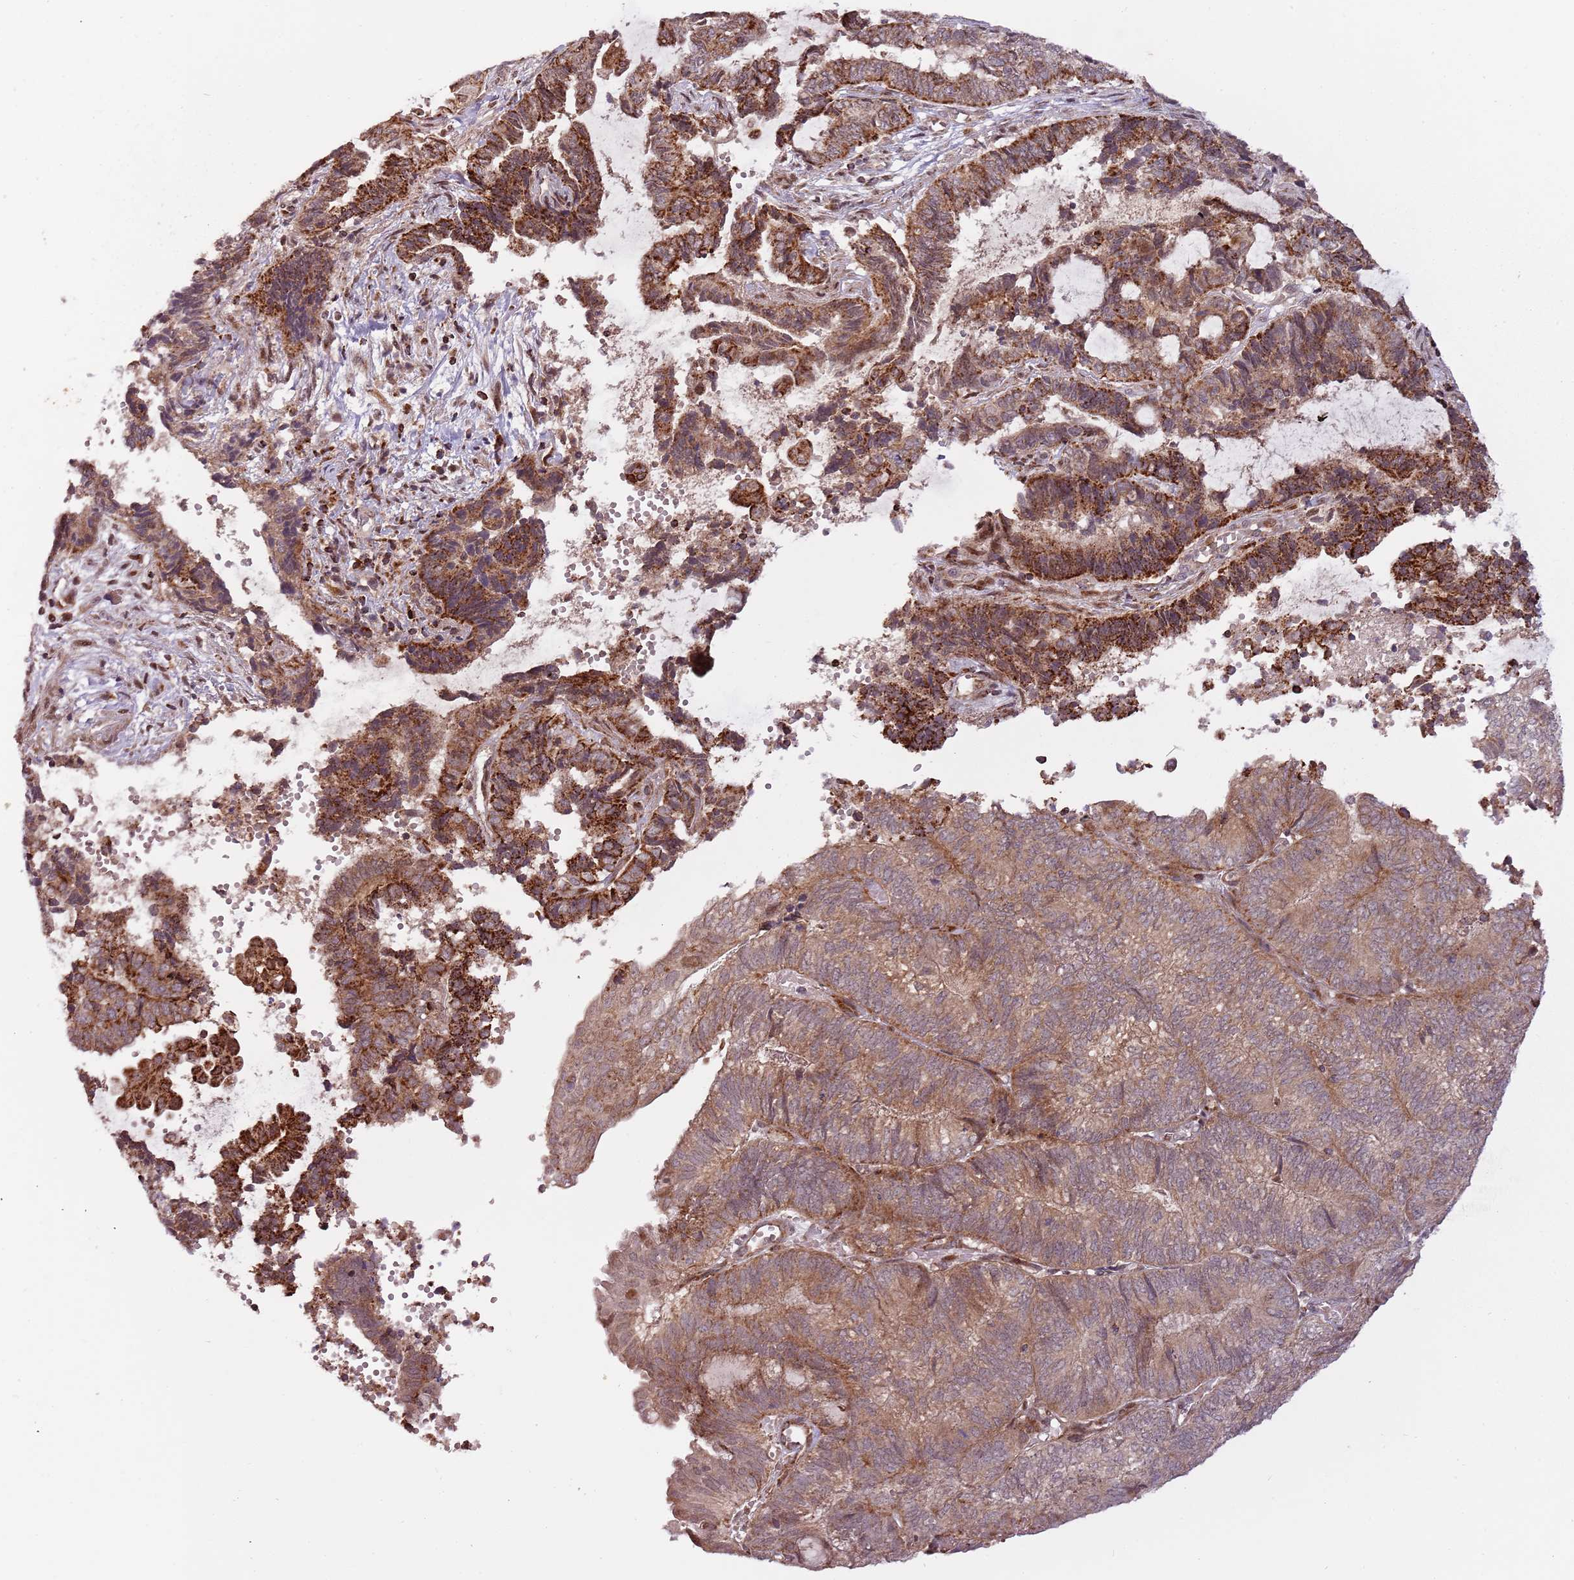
{"staining": {"intensity": "strong", "quantity": "25%-75%", "location": "cytoplasmic/membranous"}, "tissue": "endometrial cancer", "cell_type": "Tumor cells", "image_type": "cancer", "snomed": [{"axis": "morphology", "description": "Adenocarcinoma, NOS"}, {"axis": "topography", "description": "Uterus"}, {"axis": "topography", "description": "Endometrium"}], "caption": "Endometrial adenocarcinoma stained with DAB IHC exhibits high levels of strong cytoplasmic/membranous staining in approximately 25%-75% of tumor cells. The staining was performed using DAB to visualize the protein expression in brown, while the nuclei were stained in blue with hematoxylin (Magnification: 20x).", "gene": "ULK3", "patient": {"sex": "female", "age": 70}}